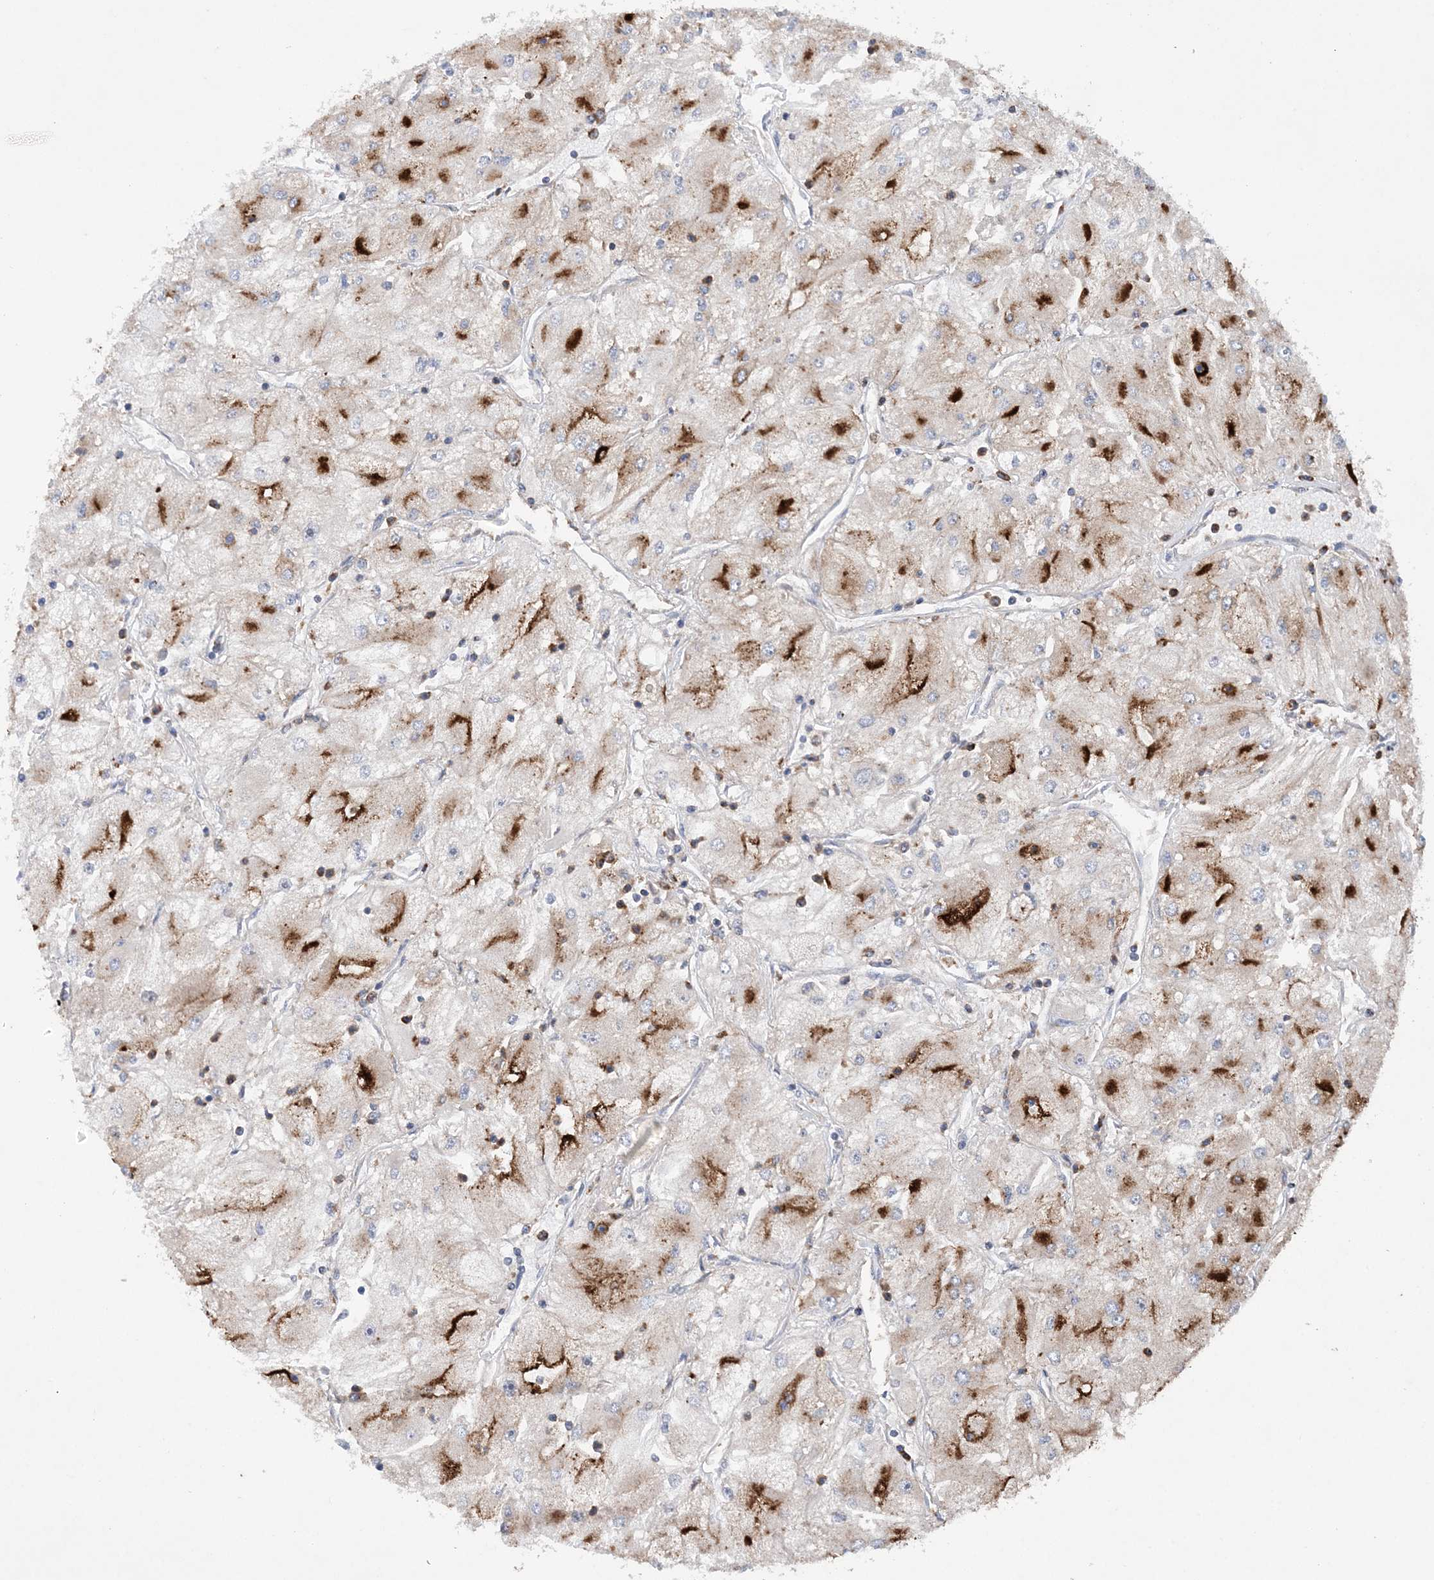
{"staining": {"intensity": "strong", "quantity": "25%-75%", "location": "cytoplasmic/membranous"}, "tissue": "renal cancer", "cell_type": "Tumor cells", "image_type": "cancer", "snomed": [{"axis": "morphology", "description": "Adenocarcinoma, NOS"}, {"axis": "topography", "description": "Kidney"}], "caption": "Immunohistochemistry (IHC) micrograph of human adenocarcinoma (renal) stained for a protein (brown), which displays high levels of strong cytoplasmic/membranous positivity in about 25%-75% of tumor cells.", "gene": "PTTG1IP", "patient": {"sex": "male", "age": 80}}